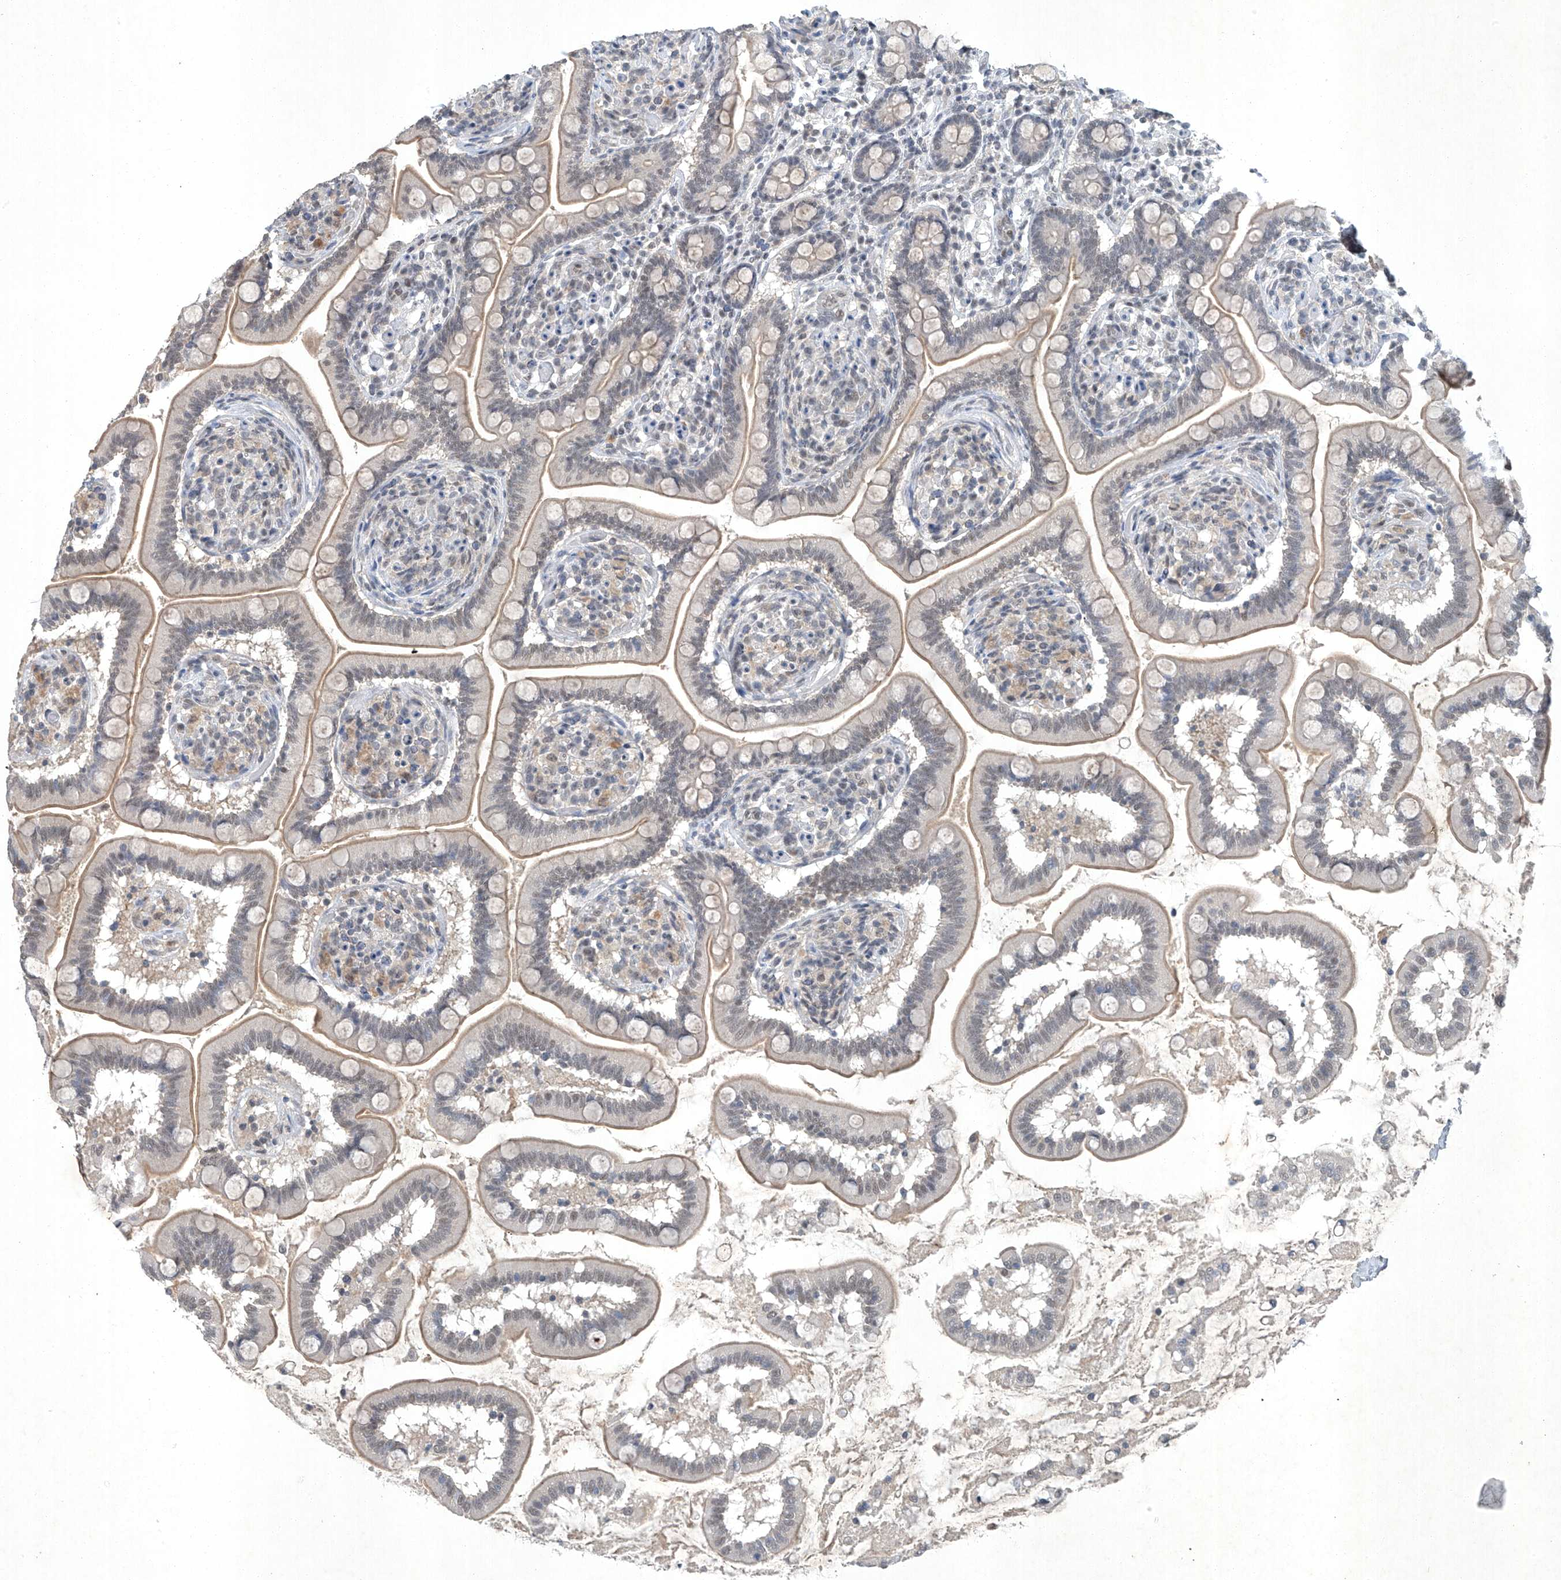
{"staining": {"intensity": "weak", "quantity": "<25%", "location": "cytoplasmic/membranous,nuclear"}, "tissue": "small intestine", "cell_type": "Glandular cells", "image_type": "normal", "snomed": [{"axis": "morphology", "description": "Normal tissue, NOS"}, {"axis": "topography", "description": "Small intestine"}], "caption": "DAB (3,3'-diaminobenzidine) immunohistochemical staining of benign small intestine demonstrates no significant positivity in glandular cells. The staining was performed using DAB (3,3'-diaminobenzidine) to visualize the protein expression in brown, while the nuclei were stained in blue with hematoxylin (Magnification: 20x).", "gene": "TAF8", "patient": {"sex": "female", "age": 64}}